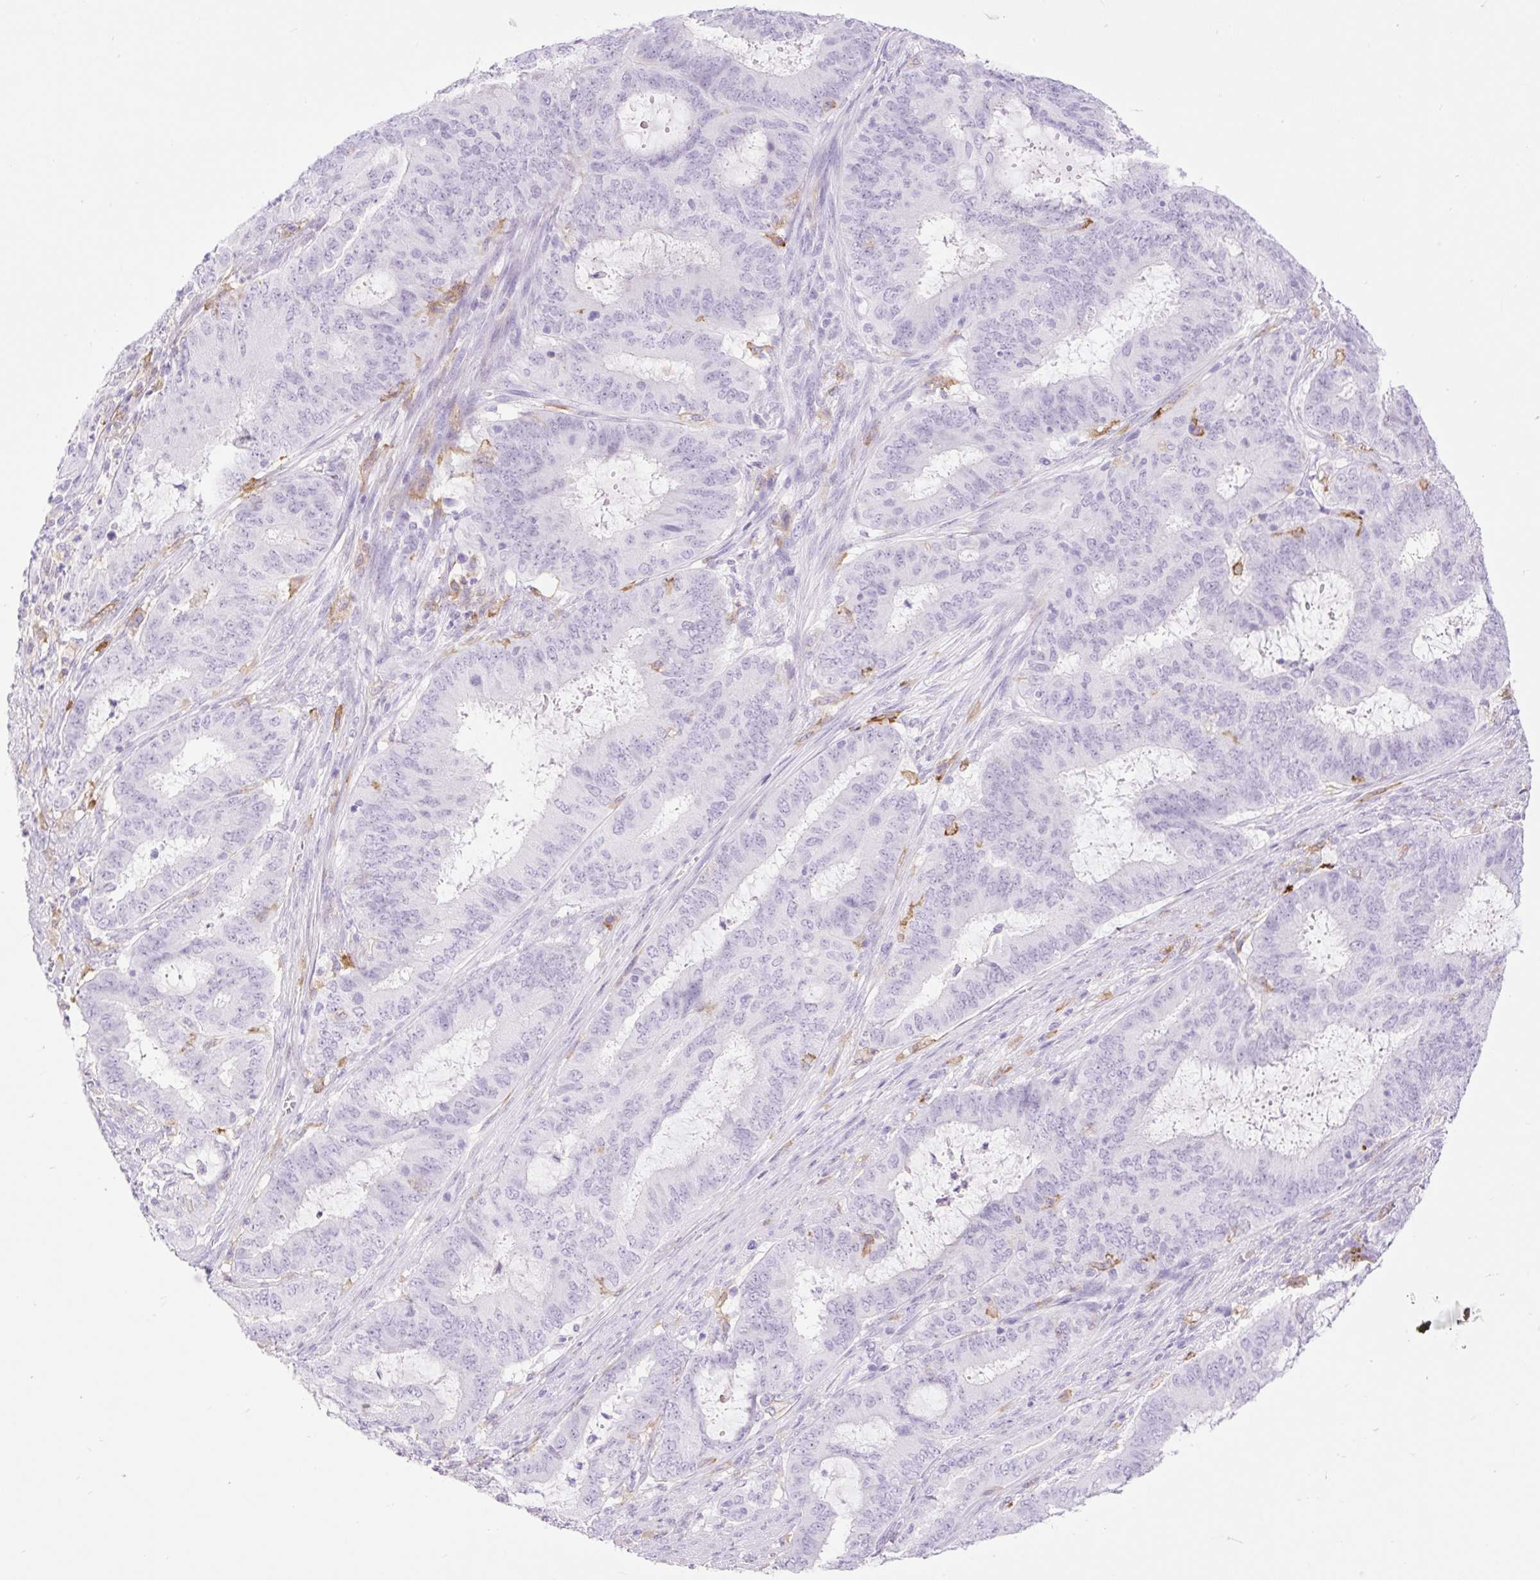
{"staining": {"intensity": "negative", "quantity": "none", "location": "none"}, "tissue": "endometrial cancer", "cell_type": "Tumor cells", "image_type": "cancer", "snomed": [{"axis": "morphology", "description": "Adenocarcinoma, NOS"}, {"axis": "topography", "description": "Endometrium"}], "caption": "Human endometrial cancer (adenocarcinoma) stained for a protein using immunohistochemistry exhibits no staining in tumor cells.", "gene": "SIGLEC1", "patient": {"sex": "female", "age": 51}}